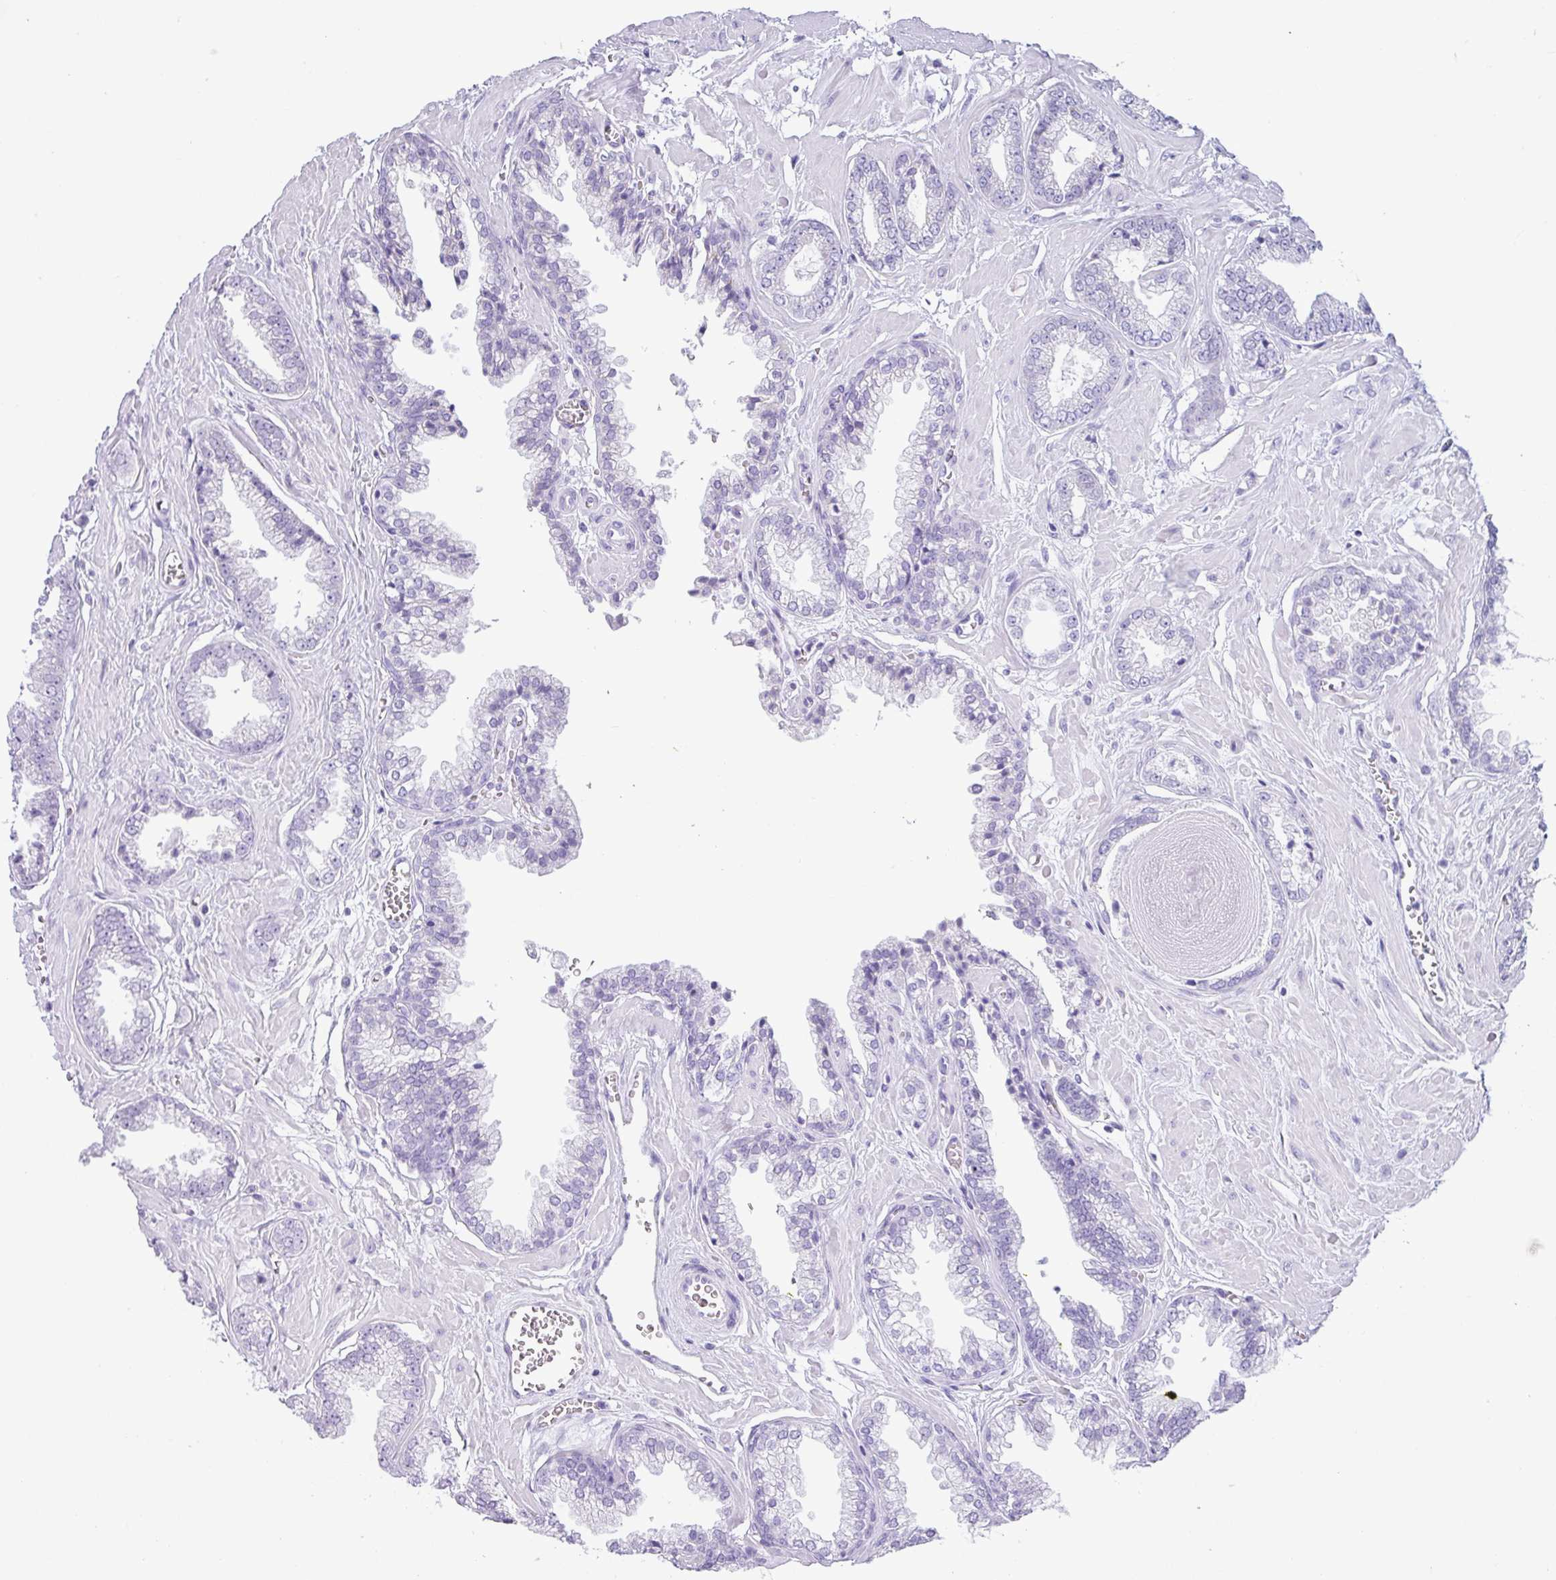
{"staining": {"intensity": "negative", "quantity": "none", "location": "none"}, "tissue": "prostate cancer", "cell_type": "Tumor cells", "image_type": "cancer", "snomed": [{"axis": "morphology", "description": "Adenocarcinoma, Low grade"}, {"axis": "topography", "description": "Prostate"}], "caption": "Photomicrograph shows no protein expression in tumor cells of prostate cancer (adenocarcinoma (low-grade)) tissue.", "gene": "STAT5A", "patient": {"sex": "male", "age": 60}}